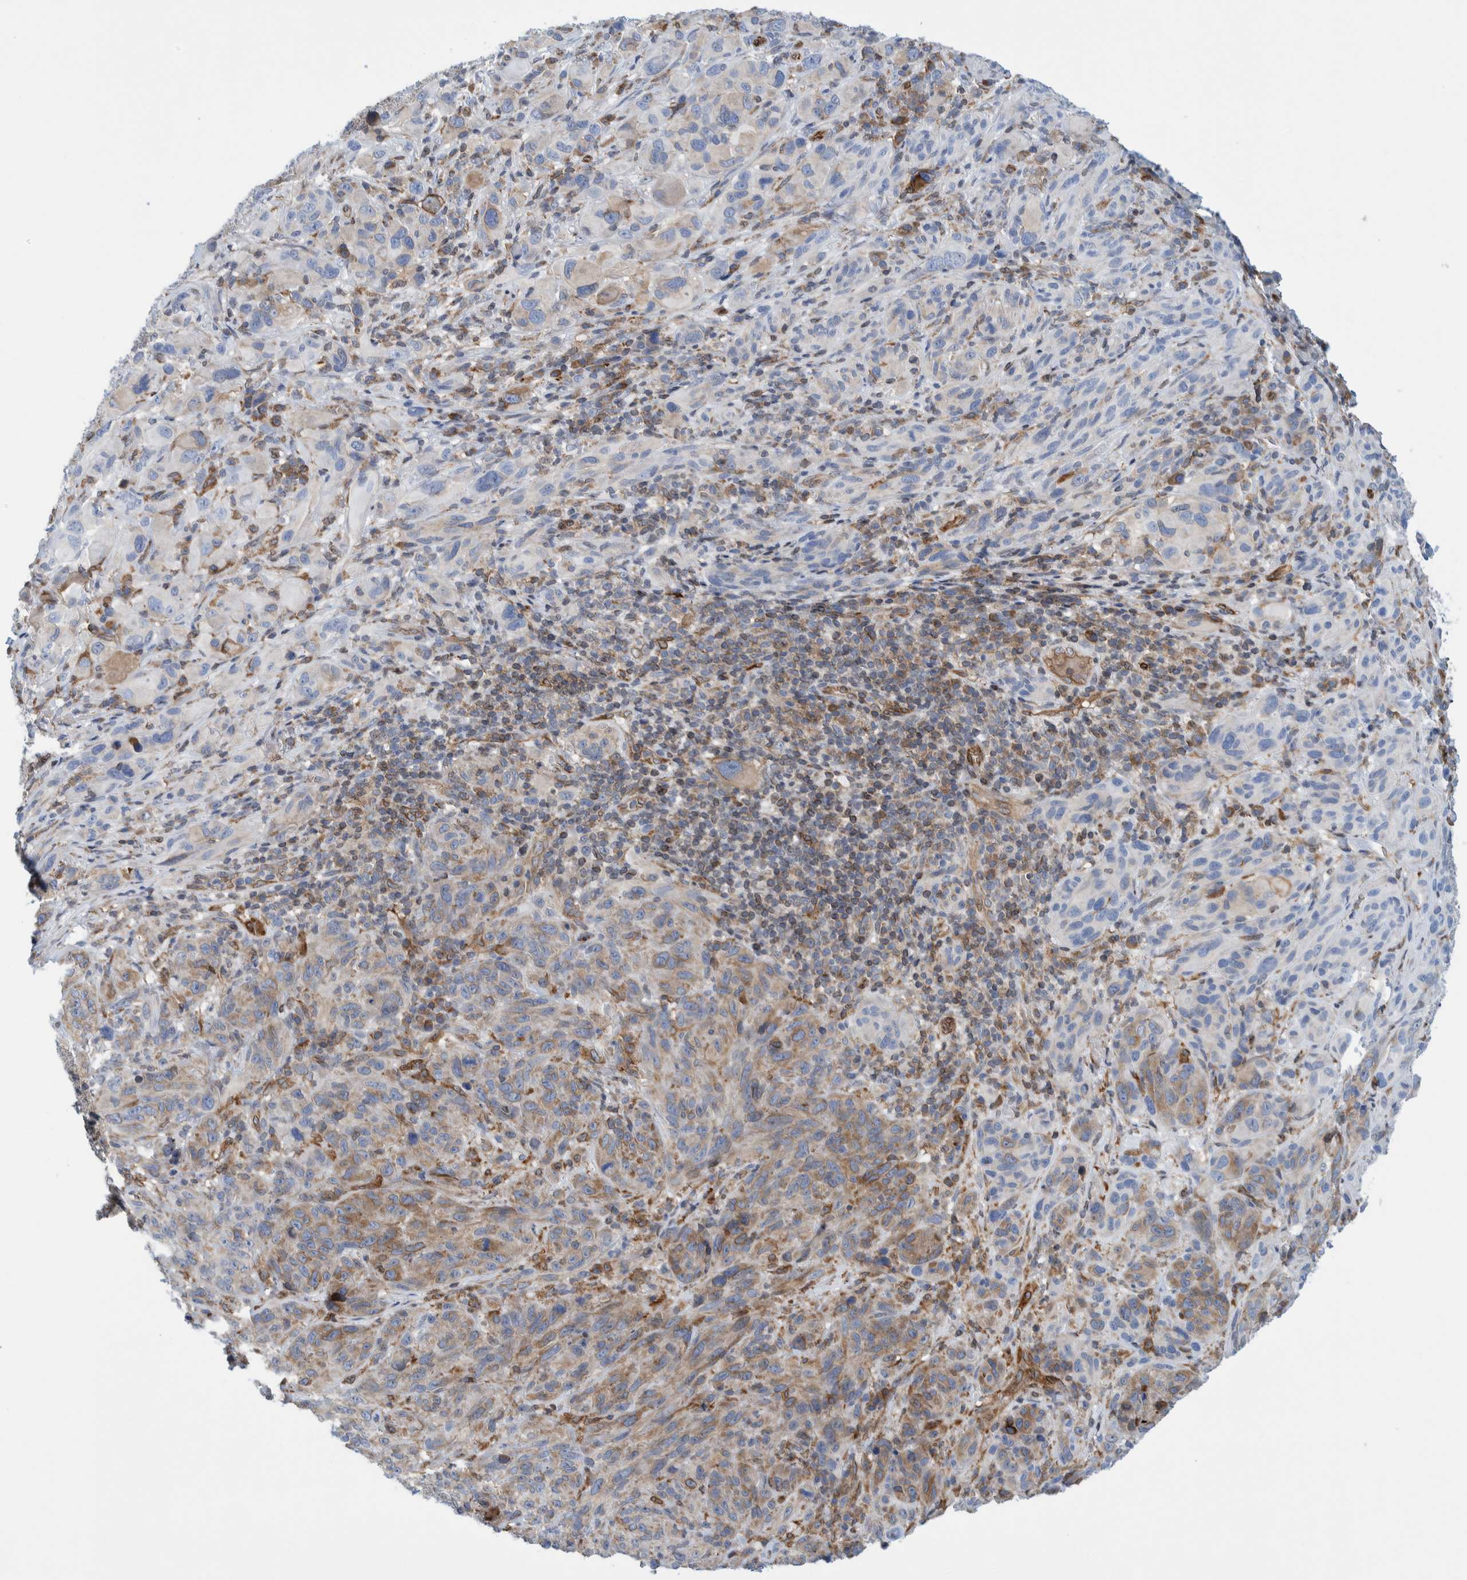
{"staining": {"intensity": "weak", "quantity": "<25%", "location": "cytoplasmic/membranous"}, "tissue": "melanoma", "cell_type": "Tumor cells", "image_type": "cancer", "snomed": [{"axis": "morphology", "description": "Malignant melanoma, NOS"}, {"axis": "topography", "description": "Skin of head"}], "caption": "The immunohistochemistry (IHC) histopathology image has no significant staining in tumor cells of melanoma tissue.", "gene": "THEM6", "patient": {"sex": "male", "age": 96}}